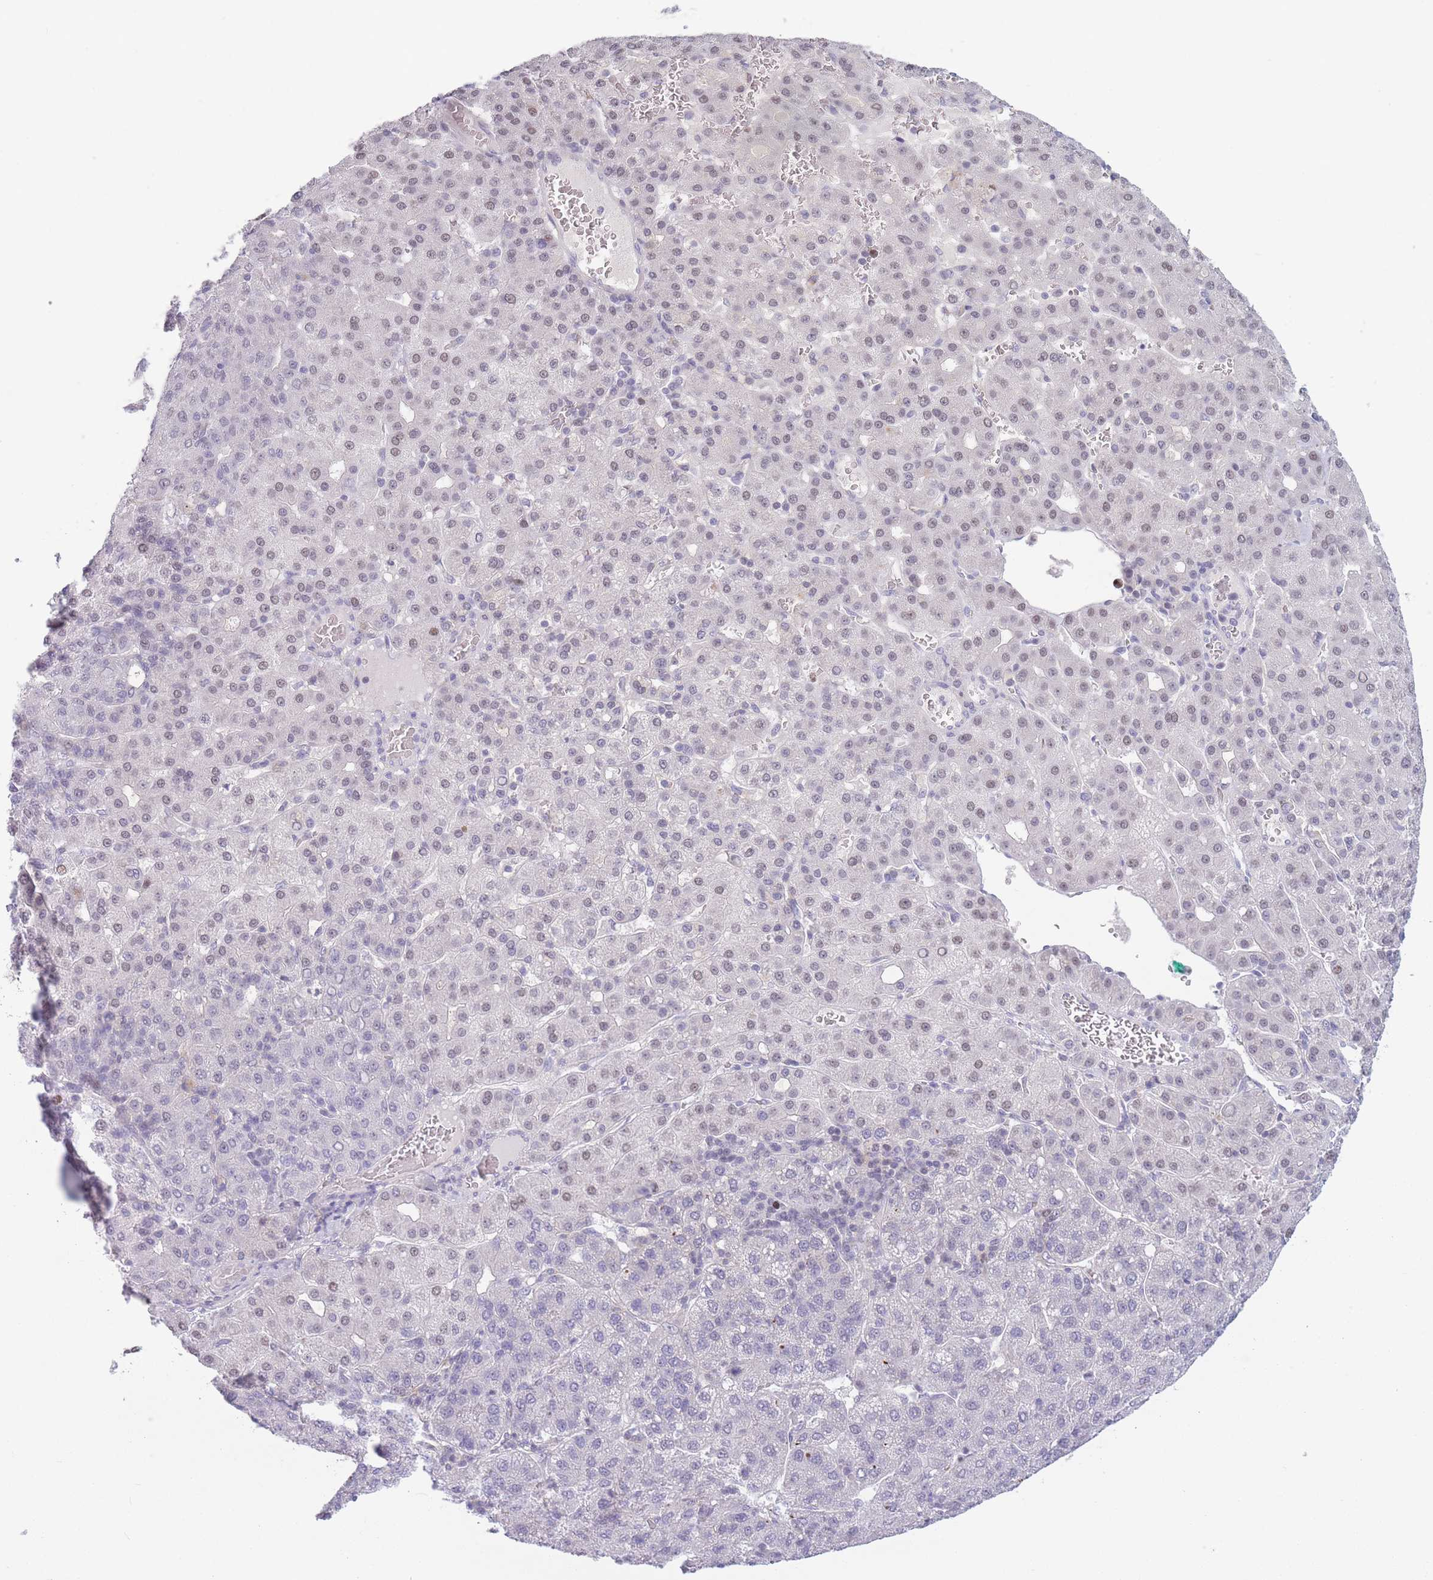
{"staining": {"intensity": "weak", "quantity": "<25%", "location": "nuclear"}, "tissue": "liver cancer", "cell_type": "Tumor cells", "image_type": "cancer", "snomed": [{"axis": "morphology", "description": "Carcinoma, Hepatocellular, NOS"}, {"axis": "topography", "description": "Liver"}], "caption": "This histopathology image is of hepatocellular carcinoma (liver) stained with immunohistochemistry (IHC) to label a protein in brown with the nuclei are counter-stained blue. There is no positivity in tumor cells.", "gene": "ZNF439", "patient": {"sex": "male", "age": 65}}